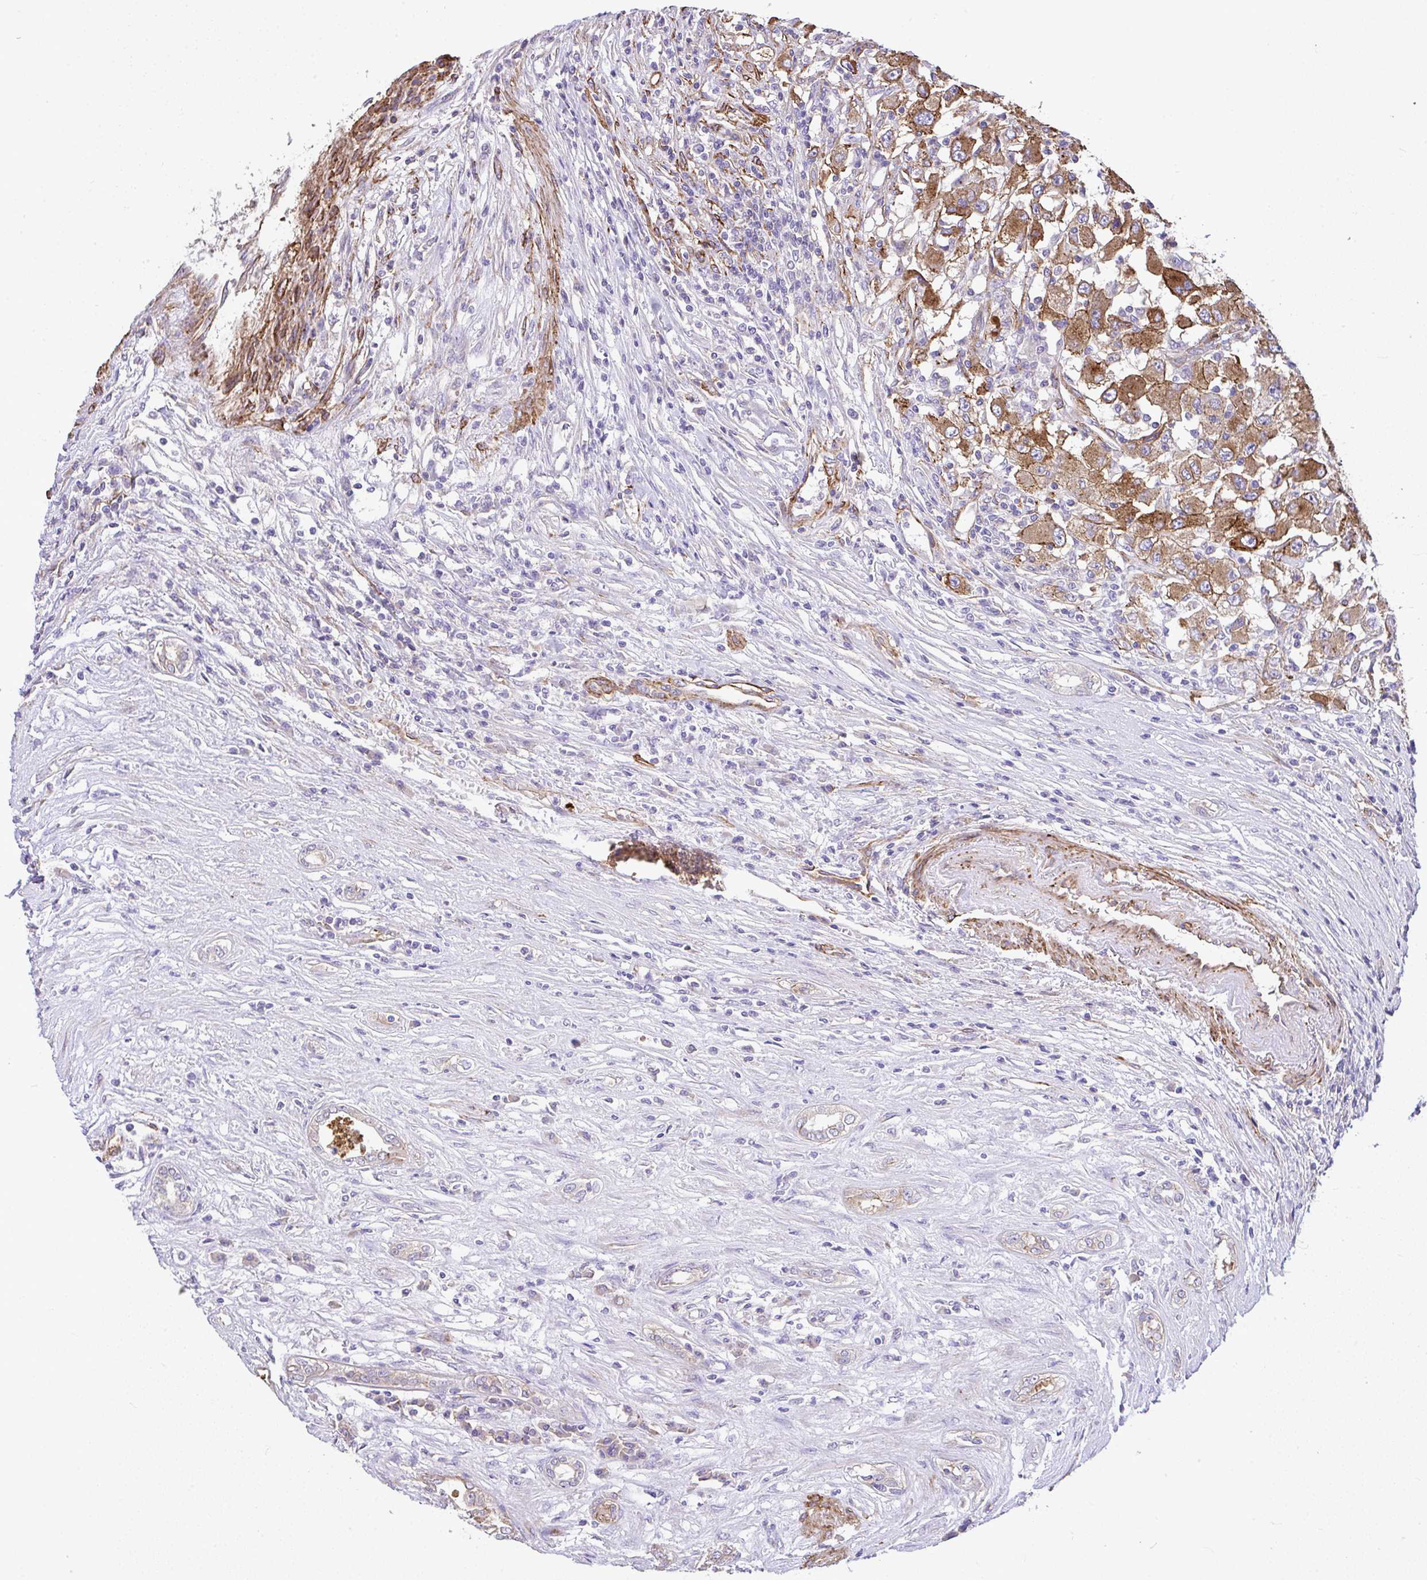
{"staining": {"intensity": "strong", "quantity": ">75%", "location": "cytoplasmic/membranous"}, "tissue": "renal cancer", "cell_type": "Tumor cells", "image_type": "cancer", "snomed": [{"axis": "morphology", "description": "Adenocarcinoma, NOS"}, {"axis": "topography", "description": "Kidney"}], "caption": "Protein expression analysis of renal cancer (adenocarcinoma) demonstrates strong cytoplasmic/membranous positivity in approximately >75% of tumor cells. The protein of interest is stained brown, and the nuclei are stained in blue (DAB (3,3'-diaminobenzidine) IHC with brightfield microscopy, high magnification).", "gene": "PTPRK", "patient": {"sex": "female", "age": 67}}